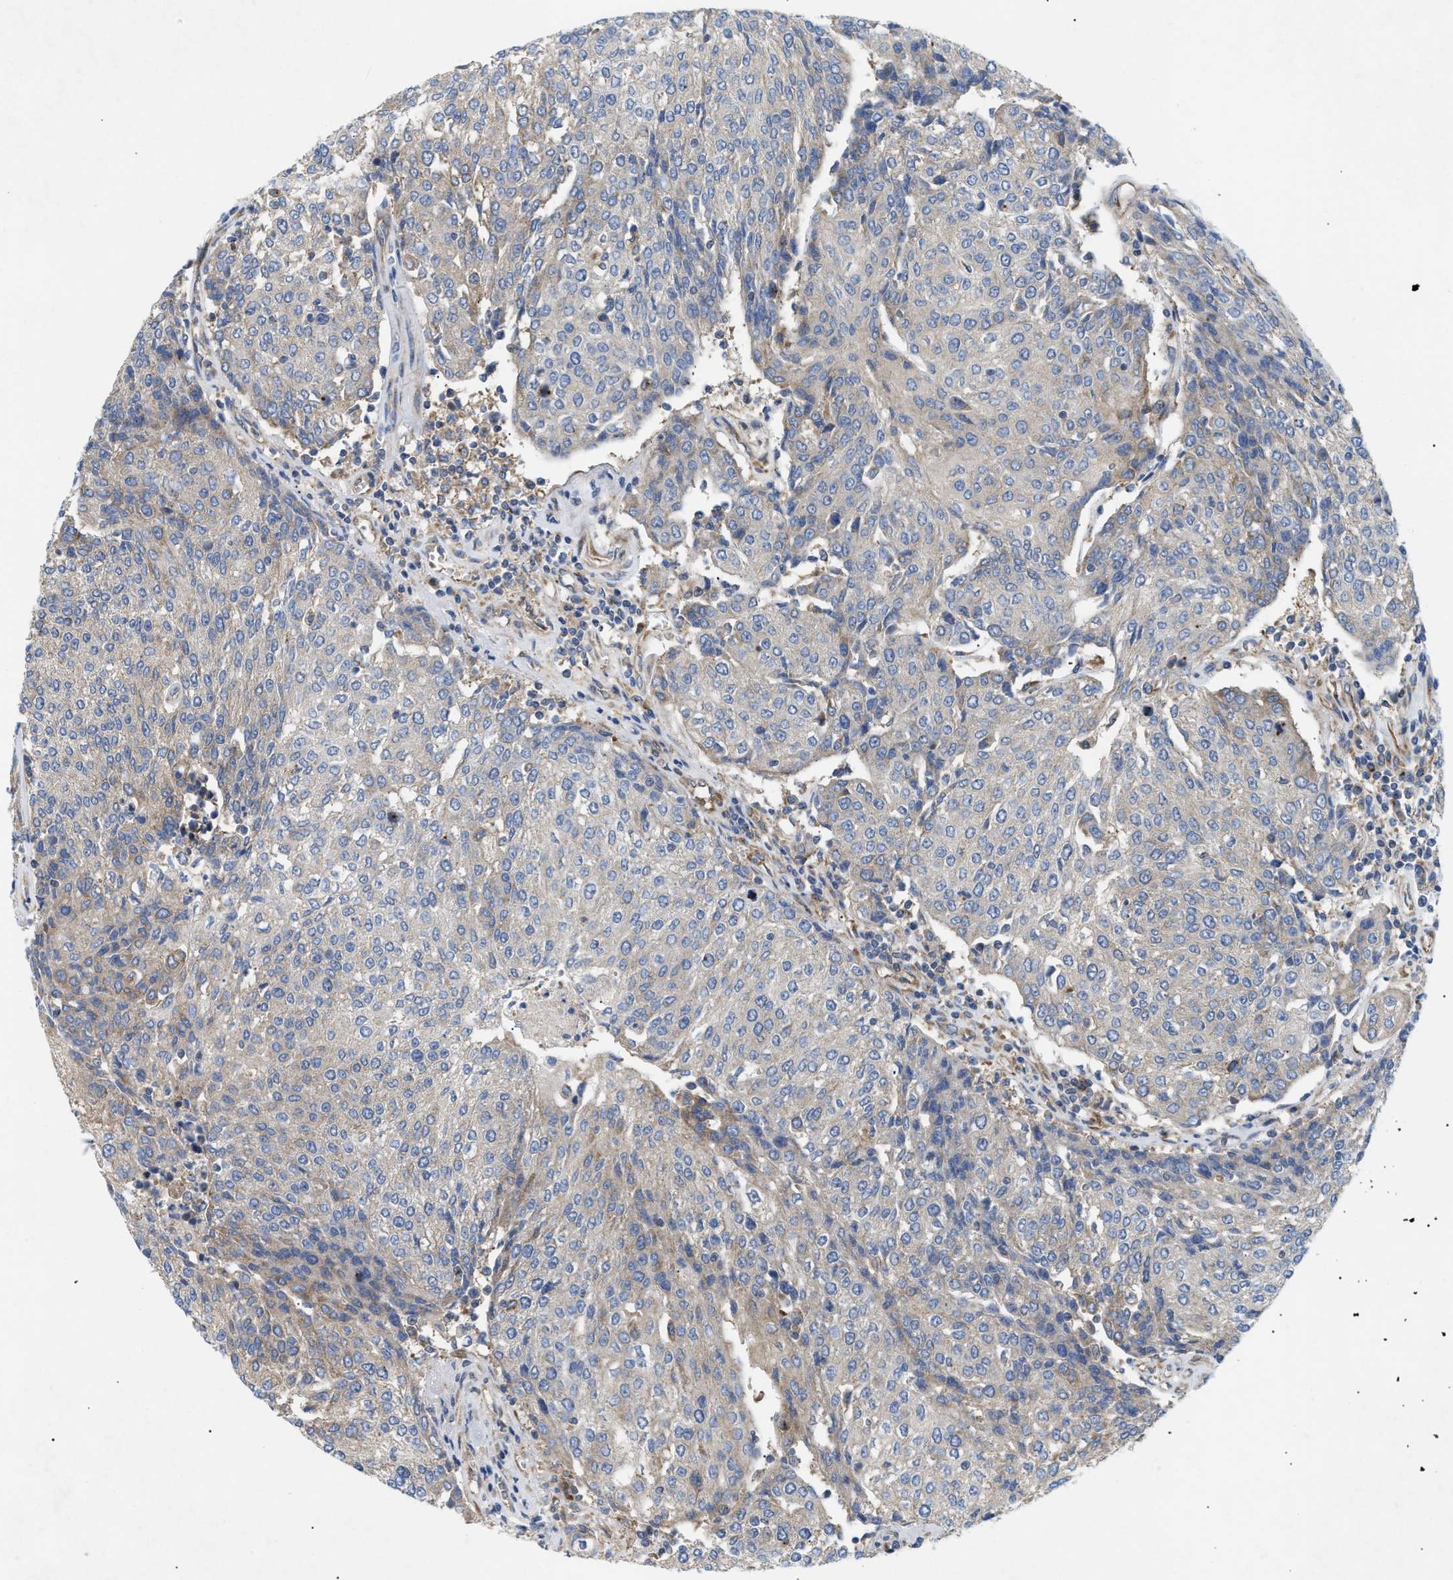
{"staining": {"intensity": "weak", "quantity": "<25%", "location": "cytoplasmic/membranous"}, "tissue": "urothelial cancer", "cell_type": "Tumor cells", "image_type": "cancer", "snomed": [{"axis": "morphology", "description": "Urothelial carcinoma, High grade"}, {"axis": "topography", "description": "Urinary bladder"}], "caption": "Immunohistochemistry (IHC) micrograph of urothelial carcinoma (high-grade) stained for a protein (brown), which demonstrates no positivity in tumor cells.", "gene": "DCTN4", "patient": {"sex": "female", "age": 85}}